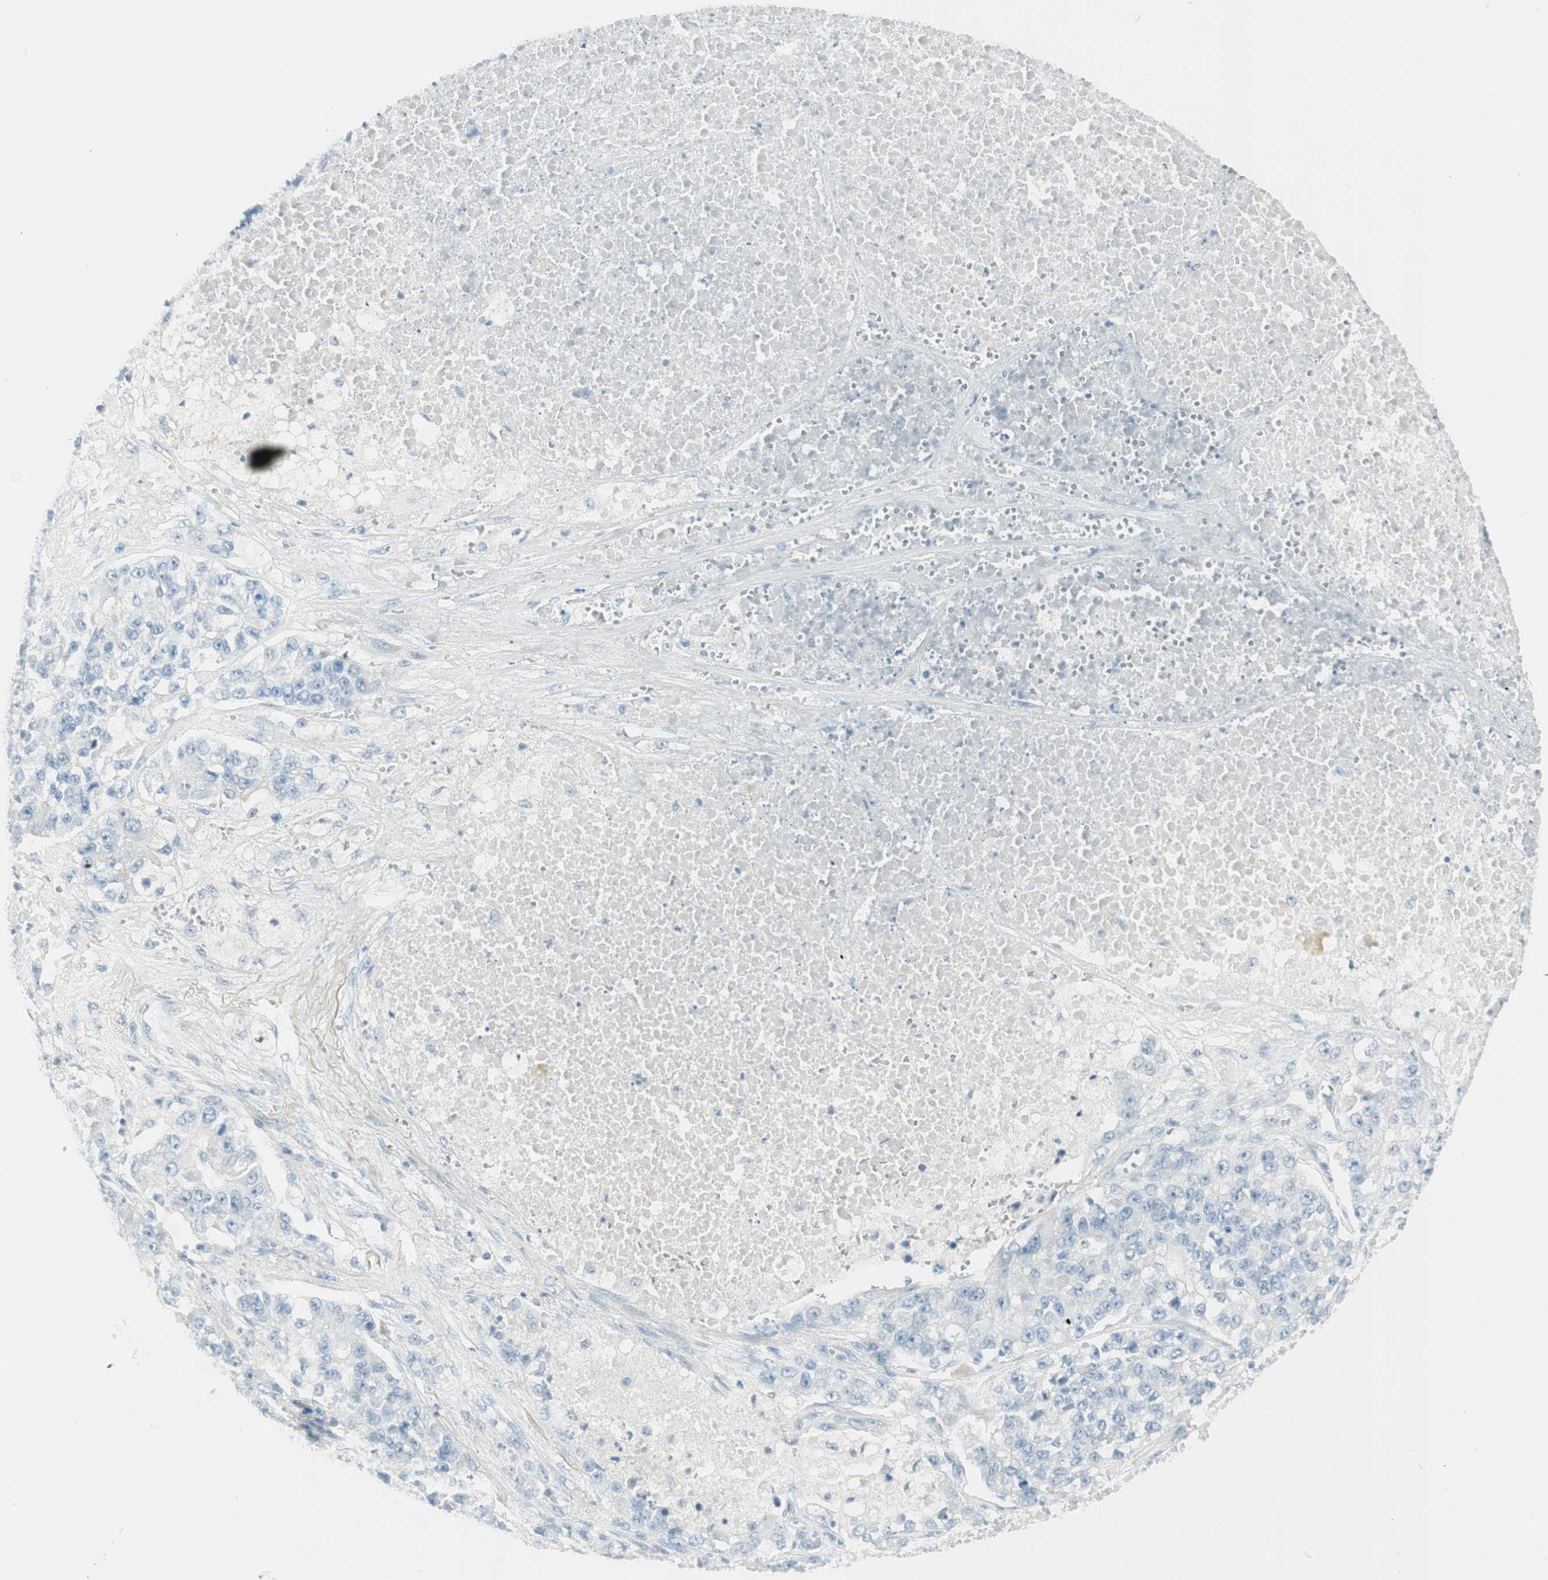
{"staining": {"intensity": "negative", "quantity": "none", "location": "none"}, "tissue": "lung cancer", "cell_type": "Tumor cells", "image_type": "cancer", "snomed": [{"axis": "morphology", "description": "Adenocarcinoma, NOS"}, {"axis": "topography", "description": "Lung"}], "caption": "Lung cancer (adenocarcinoma) was stained to show a protein in brown. There is no significant staining in tumor cells.", "gene": "ITLN2", "patient": {"sex": "male", "age": 49}}